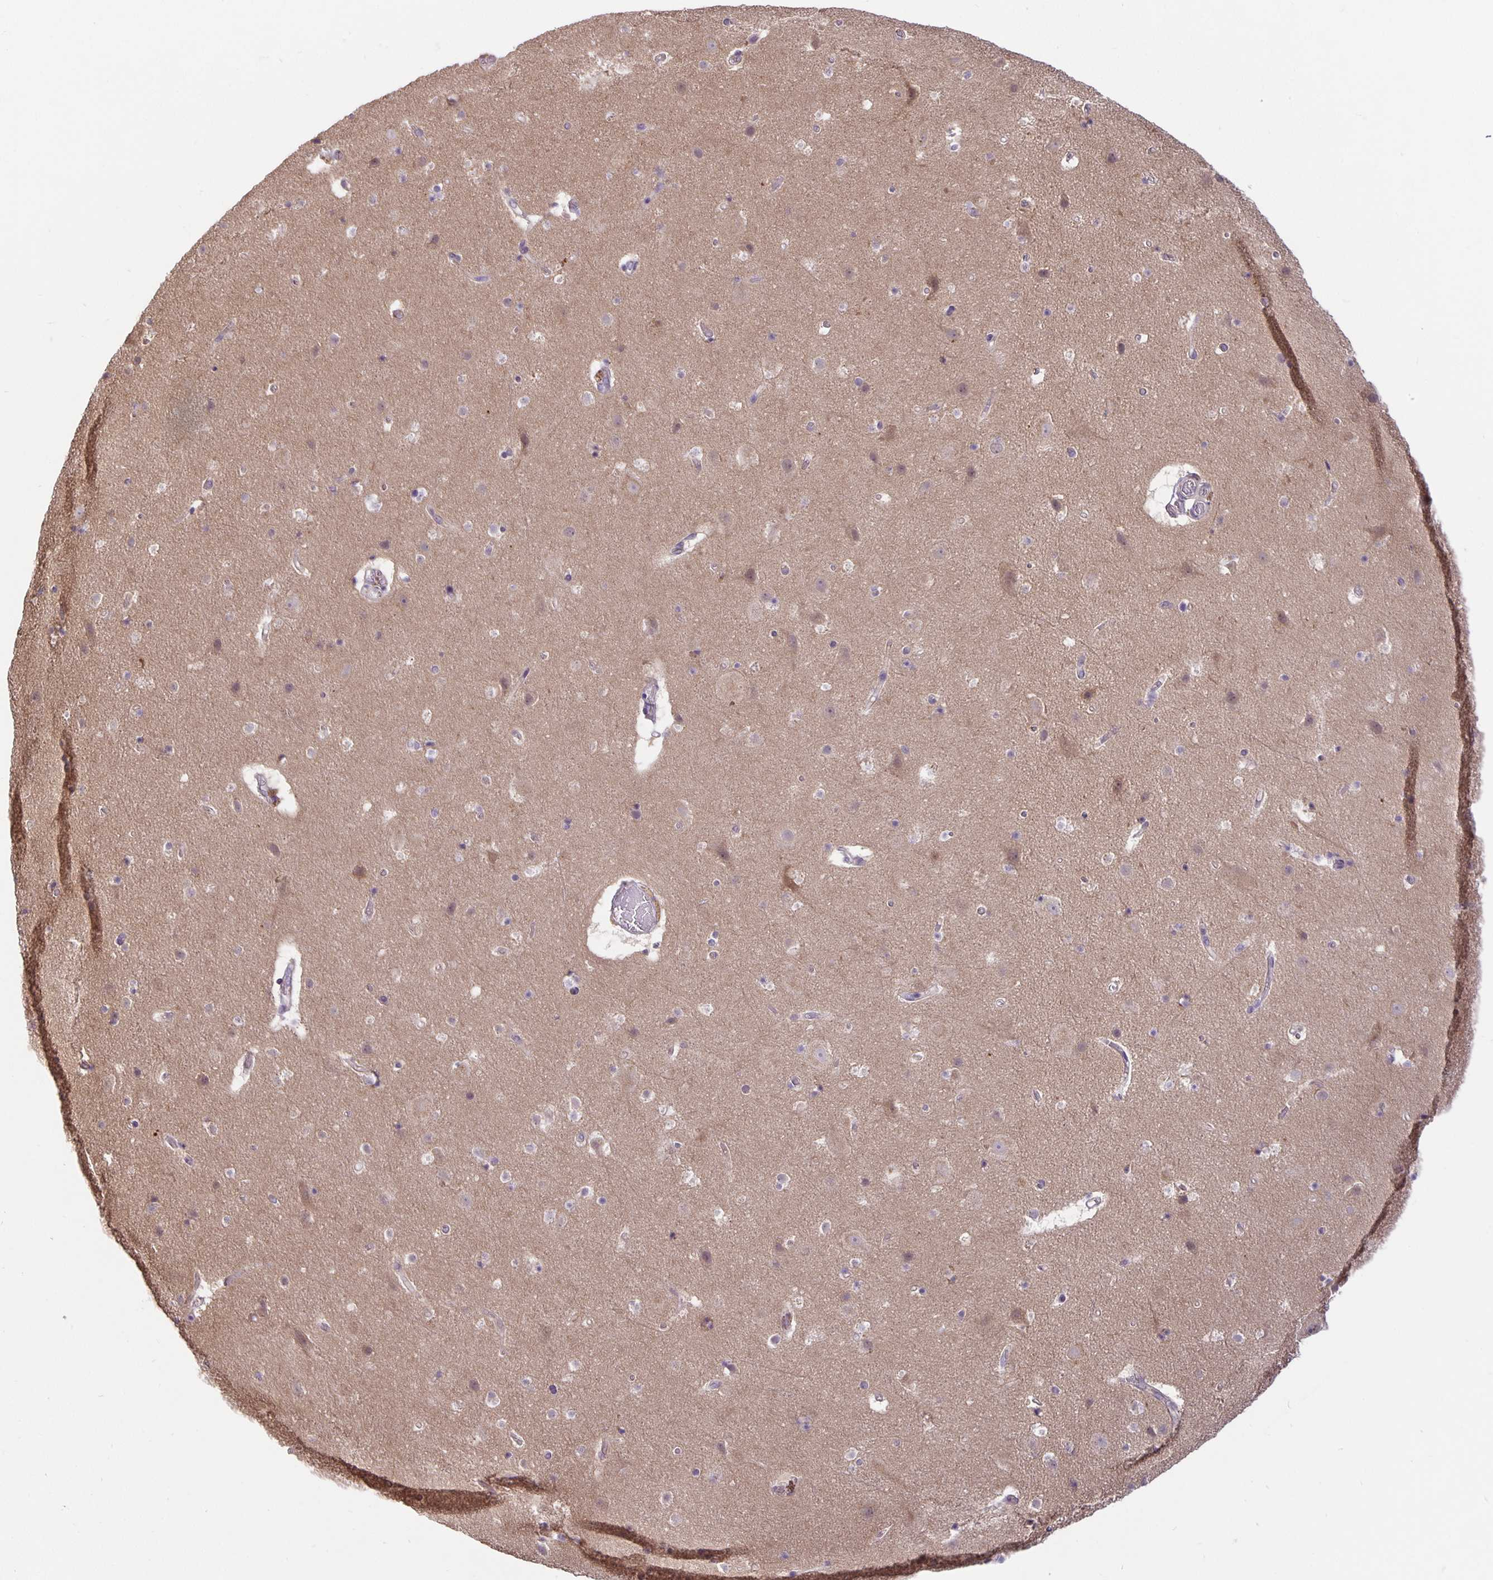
{"staining": {"intensity": "negative", "quantity": "none", "location": "none"}, "tissue": "cerebral cortex", "cell_type": "Endothelial cells", "image_type": "normal", "snomed": [{"axis": "morphology", "description": "Normal tissue, NOS"}, {"axis": "topography", "description": "Cerebral cortex"}], "caption": "This is a image of IHC staining of benign cerebral cortex, which shows no positivity in endothelial cells.", "gene": "ARVCF", "patient": {"sex": "female", "age": 42}}